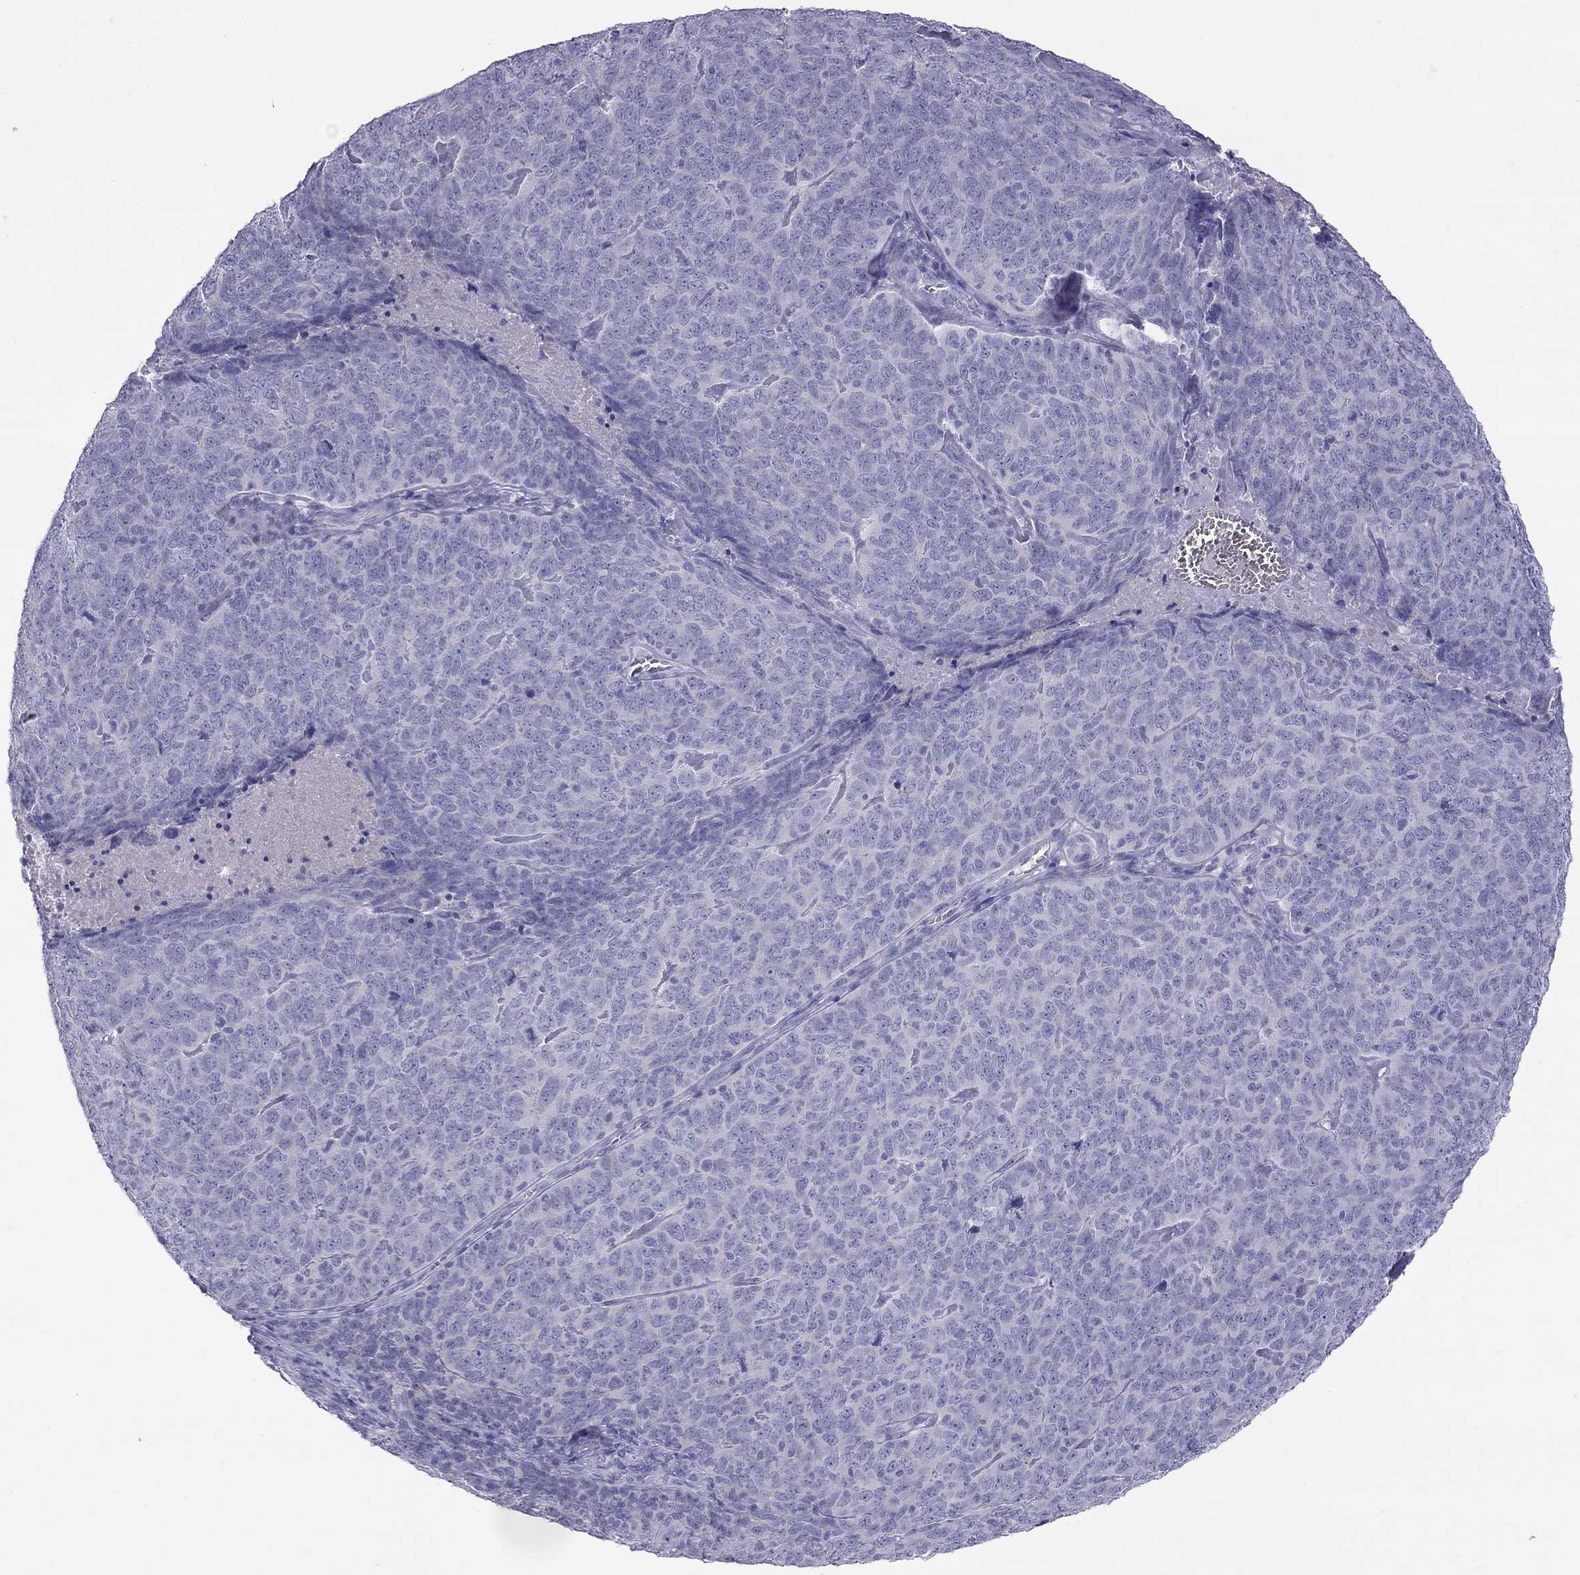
{"staining": {"intensity": "negative", "quantity": "none", "location": "none"}, "tissue": "skin cancer", "cell_type": "Tumor cells", "image_type": "cancer", "snomed": [{"axis": "morphology", "description": "Squamous cell carcinoma, NOS"}, {"axis": "topography", "description": "Skin"}, {"axis": "topography", "description": "Anal"}], "caption": "DAB immunohistochemical staining of human squamous cell carcinoma (skin) exhibits no significant positivity in tumor cells. Brightfield microscopy of immunohistochemistry stained with DAB (3,3'-diaminobenzidine) (brown) and hematoxylin (blue), captured at high magnification.", "gene": "MUC16", "patient": {"sex": "female", "age": 51}}